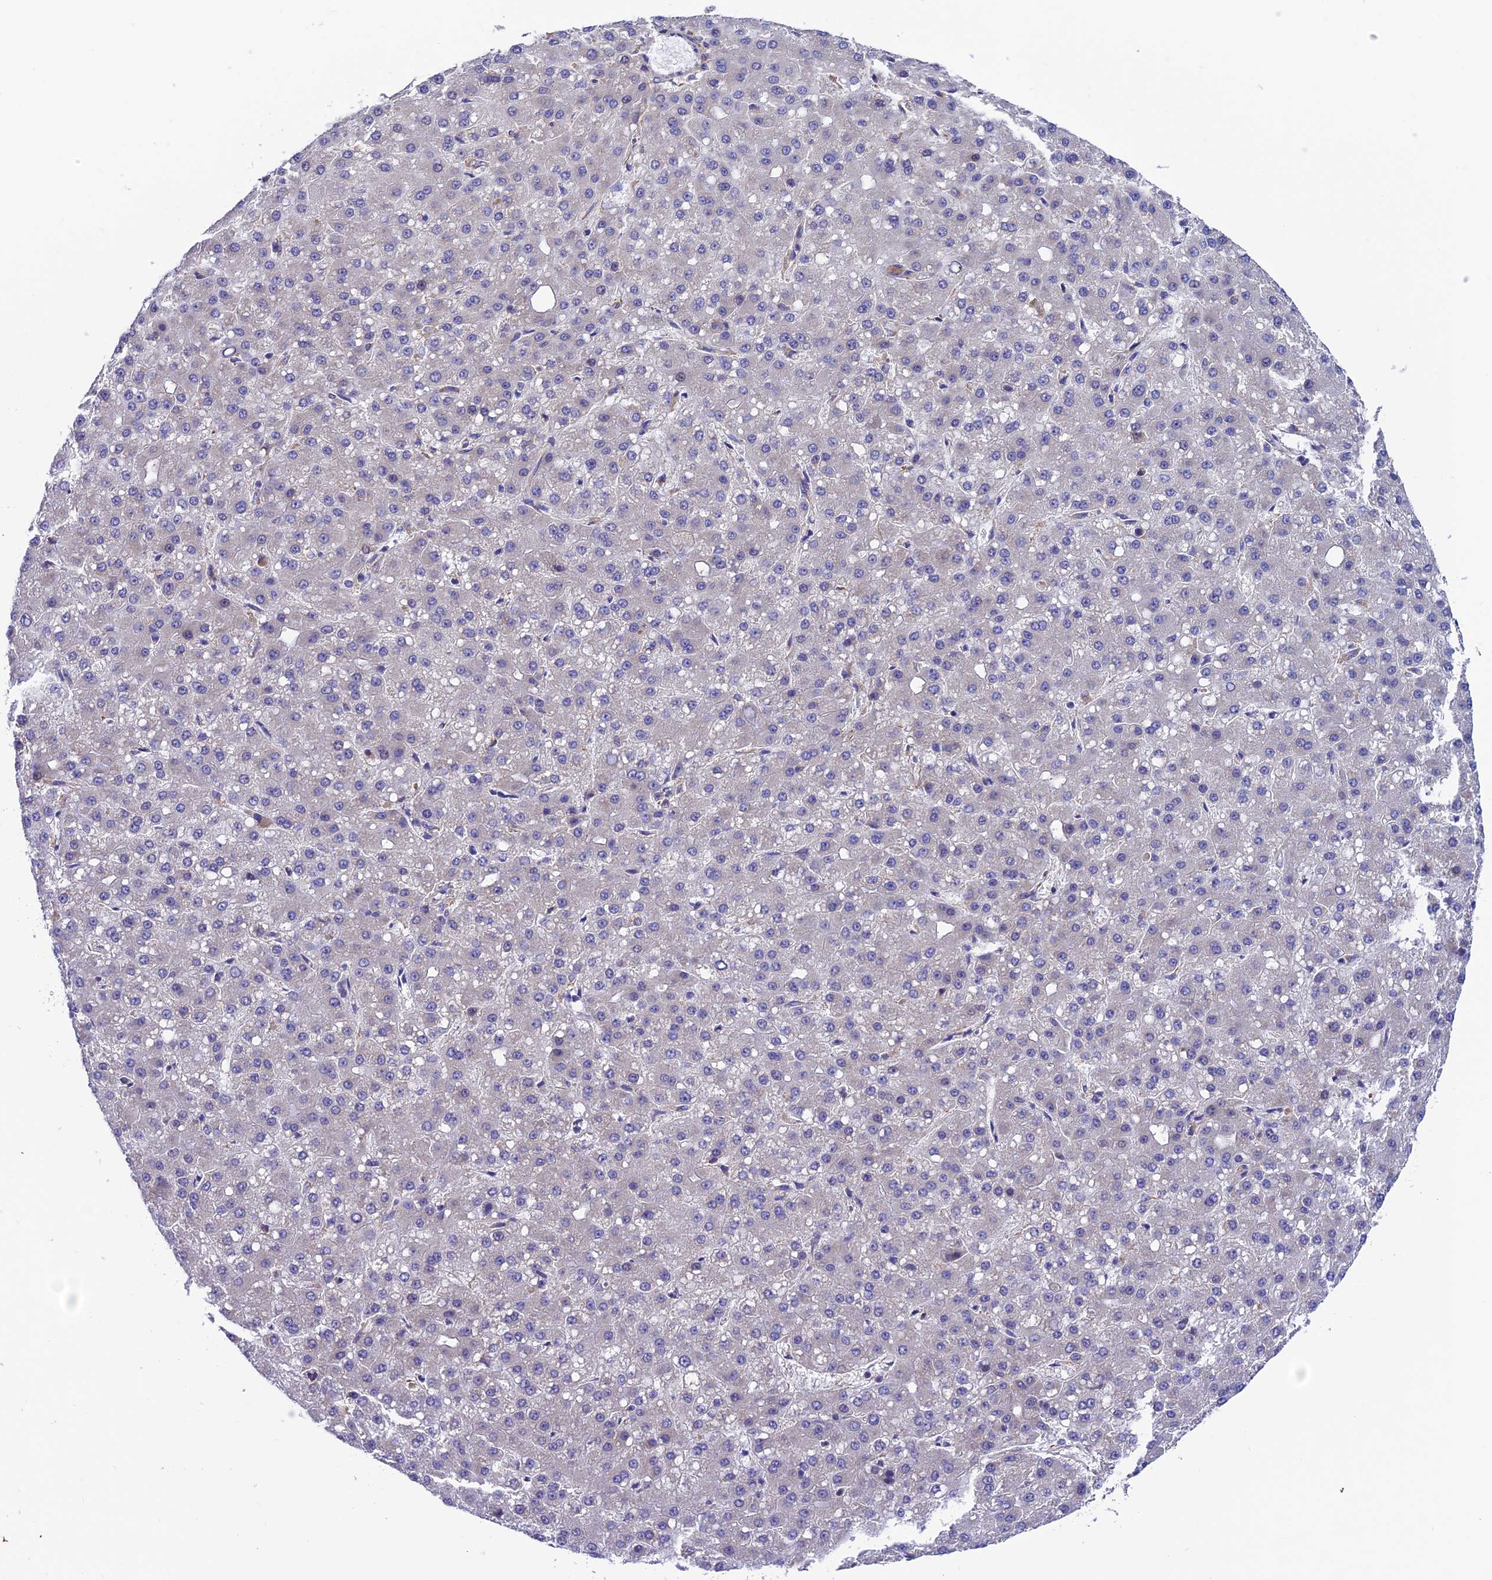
{"staining": {"intensity": "negative", "quantity": "none", "location": "none"}, "tissue": "liver cancer", "cell_type": "Tumor cells", "image_type": "cancer", "snomed": [{"axis": "morphology", "description": "Carcinoma, Hepatocellular, NOS"}, {"axis": "topography", "description": "Liver"}], "caption": "A photomicrograph of human liver hepatocellular carcinoma is negative for staining in tumor cells. (DAB (3,3'-diaminobenzidine) immunohistochemistry (IHC), high magnification).", "gene": "VPS16", "patient": {"sex": "male", "age": 67}}